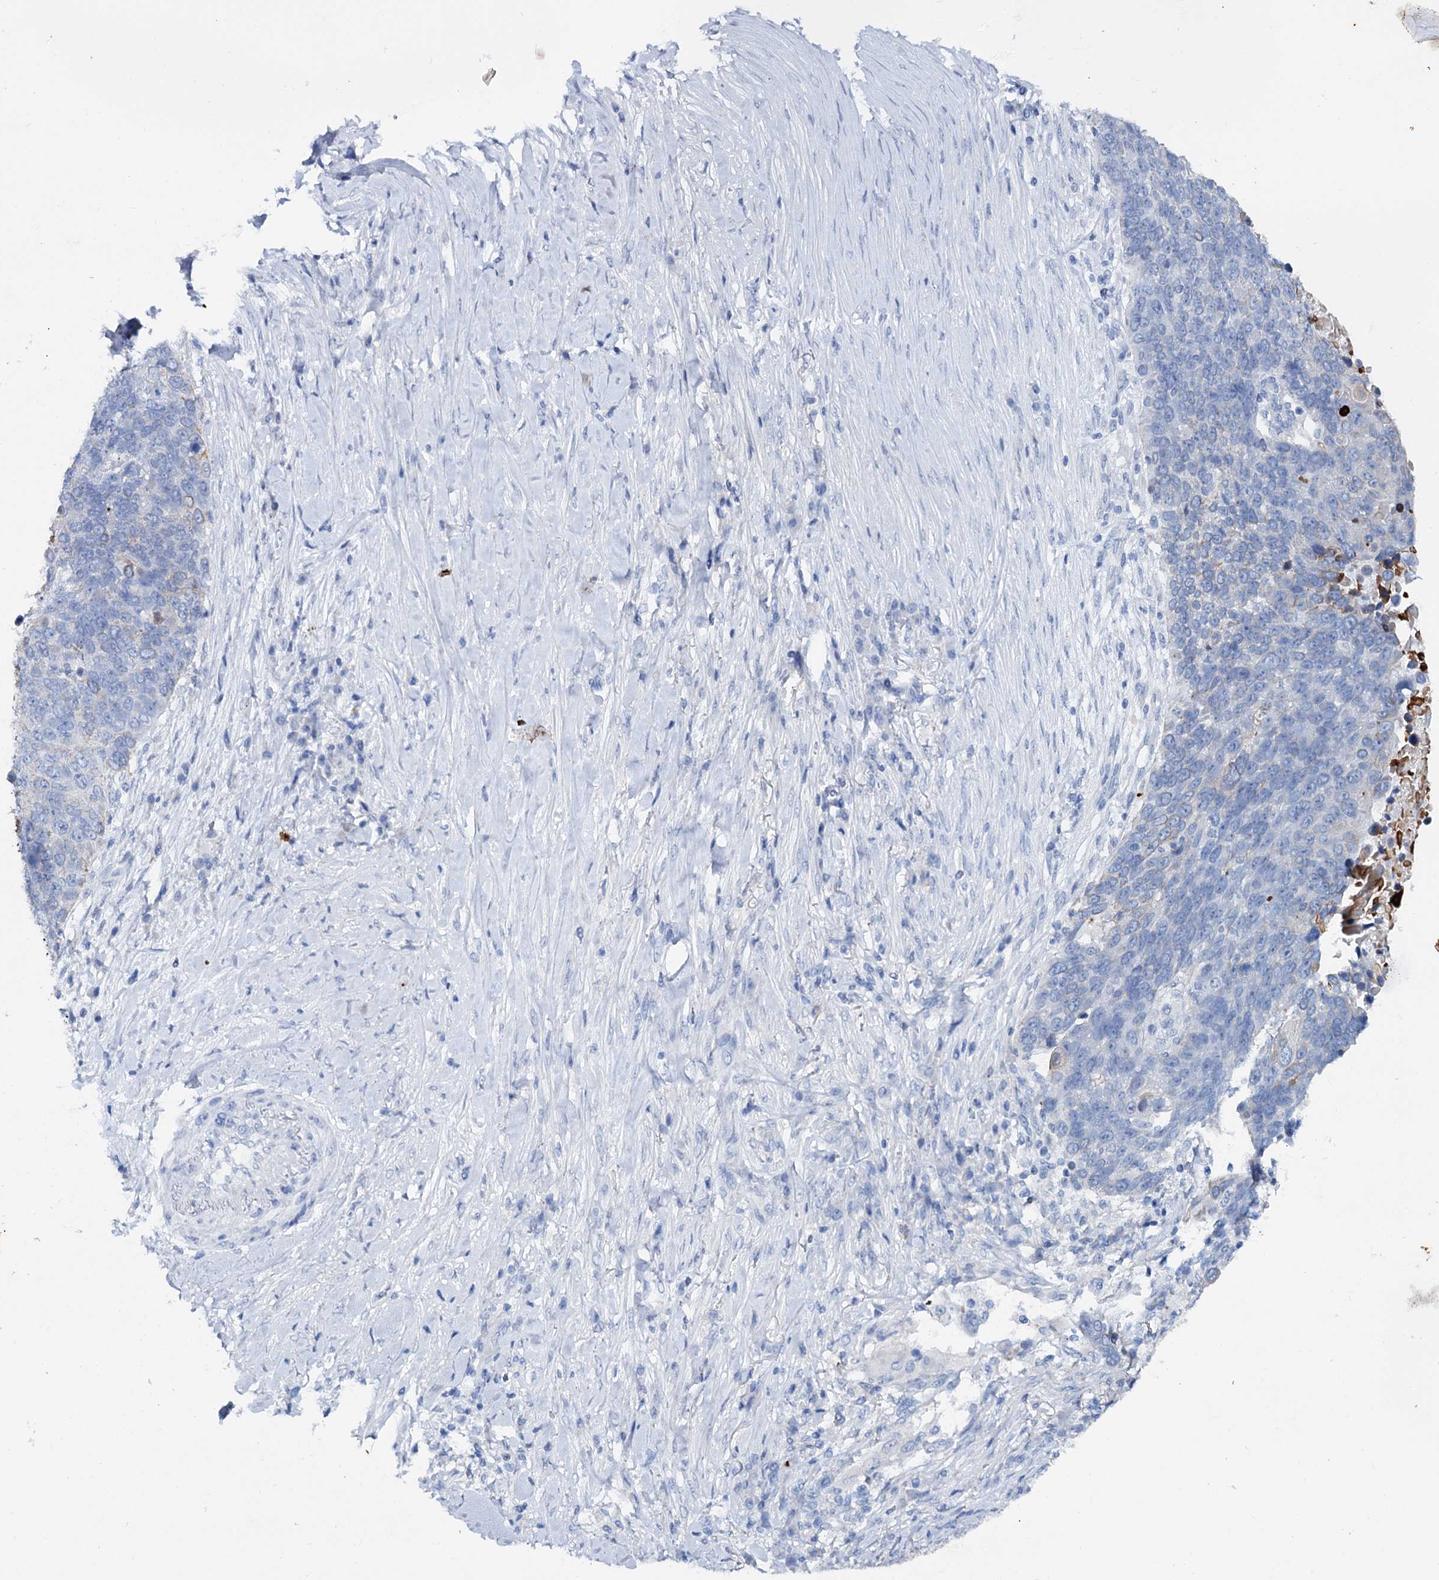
{"staining": {"intensity": "negative", "quantity": "none", "location": "none"}, "tissue": "lung cancer", "cell_type": "Tumor cells", "image_type": "cancer", "snomed": [{"axis": "morphology", "description": "Normal tissue, NOS"}, {"axis": "morphology", "description": "Squamous cell carcinoma, NOS"}, {"axis": "topography", "description": "Lymph node"}, {"axis": "topography", "description": "Lung"}], "caption": "Tumor cells are negative for brown protein staining in lung squamous cell carcinoma.", "gene": "FAAP20", "patient": {"sex": "male", "age": 66}}